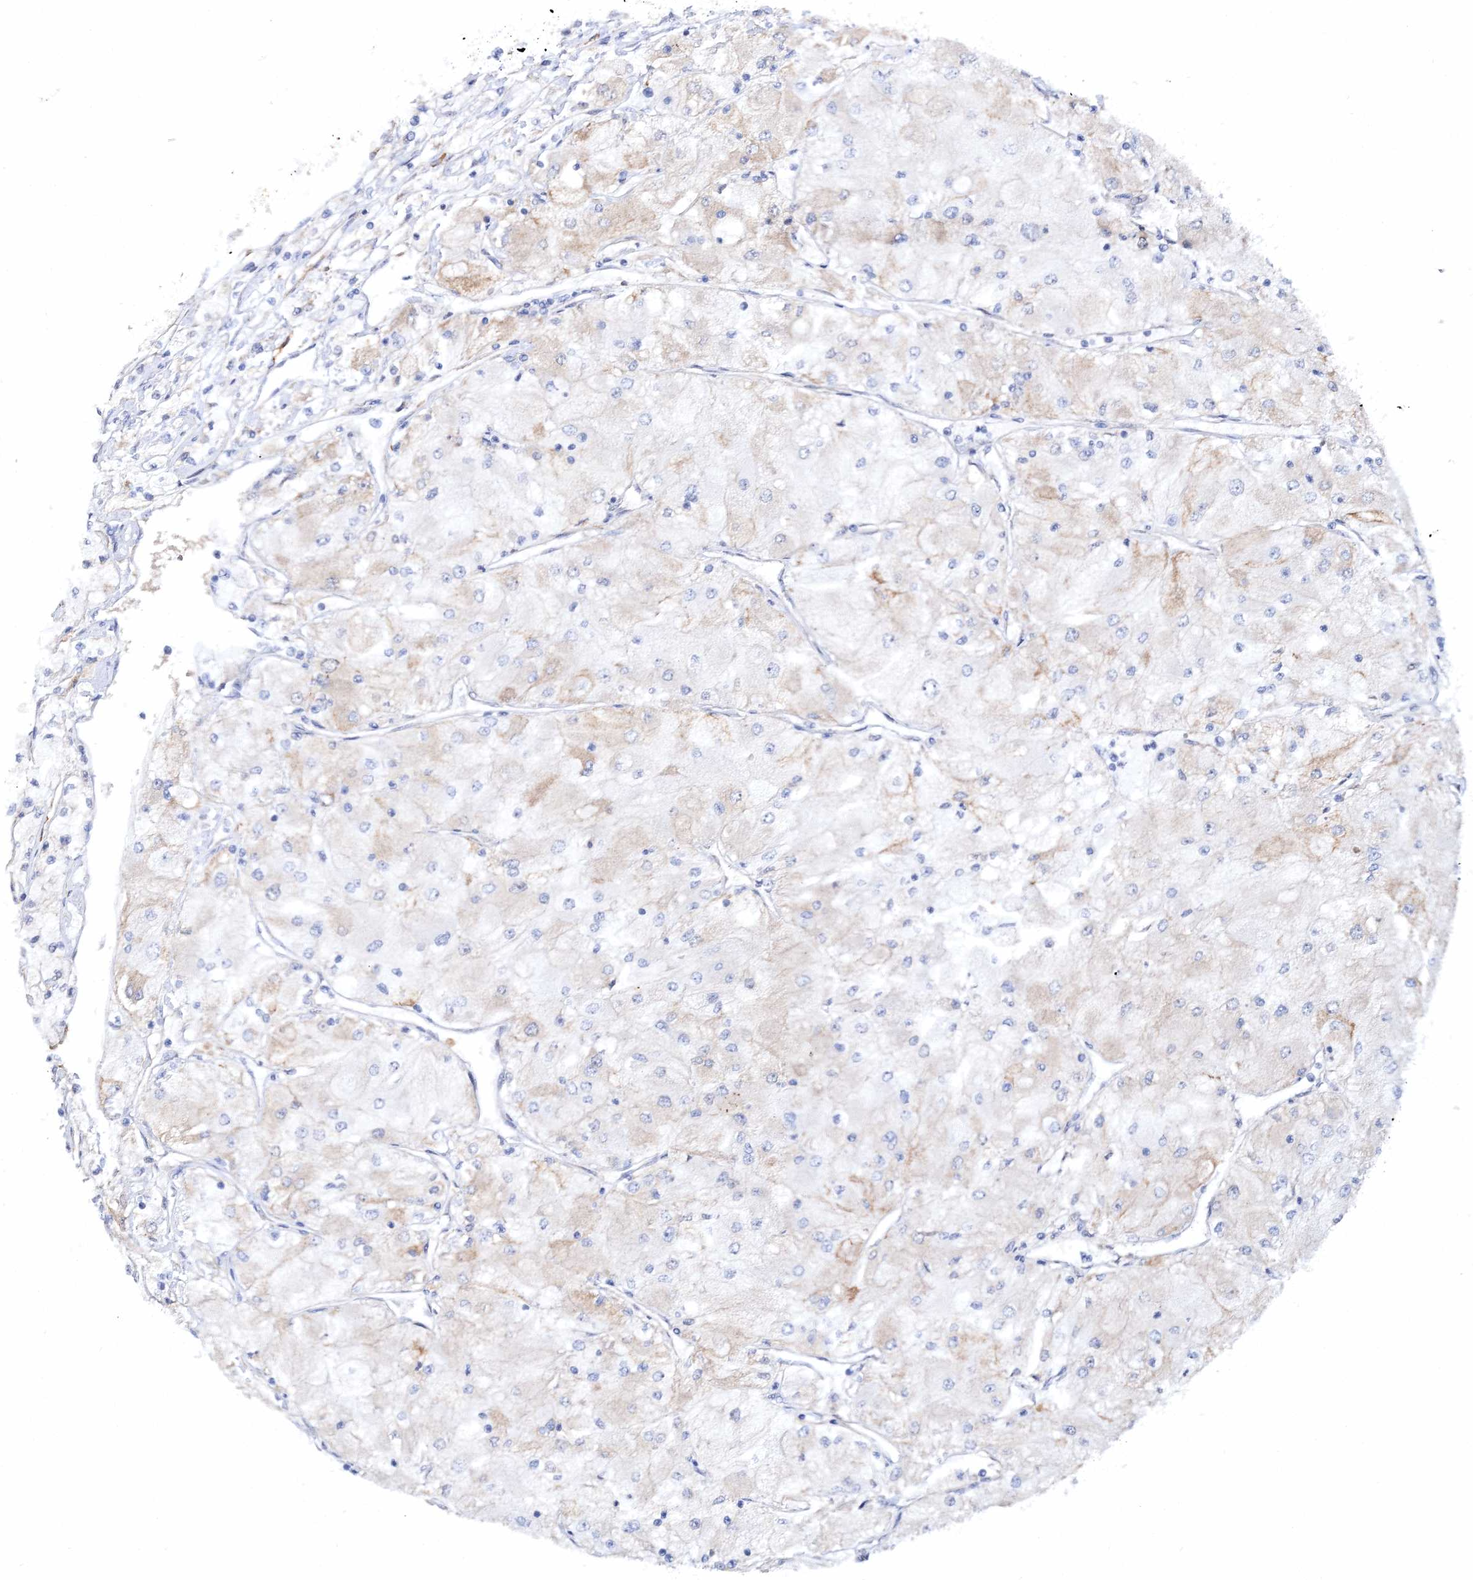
{"staining": {"intensity": "weak", "quantity": "<25%", "location": "cytoplasmic/membranous"}, "tissue": "renal cancer", "cell_type": "Tumor cells", "image_type": "cancer", "snomed": [{"axis": "morphology", "description": "Adenocarcinoma, NOS"}, {"axis": "topography", "description": "Kidney"}], "caption": "Immunohistochemistry histopathology image of human renal cancer stained for a protein (brown), which reveals no positivity in tumor cells.", "gene": "RTN2", "patient": {"sex": "male", "age": 80}}